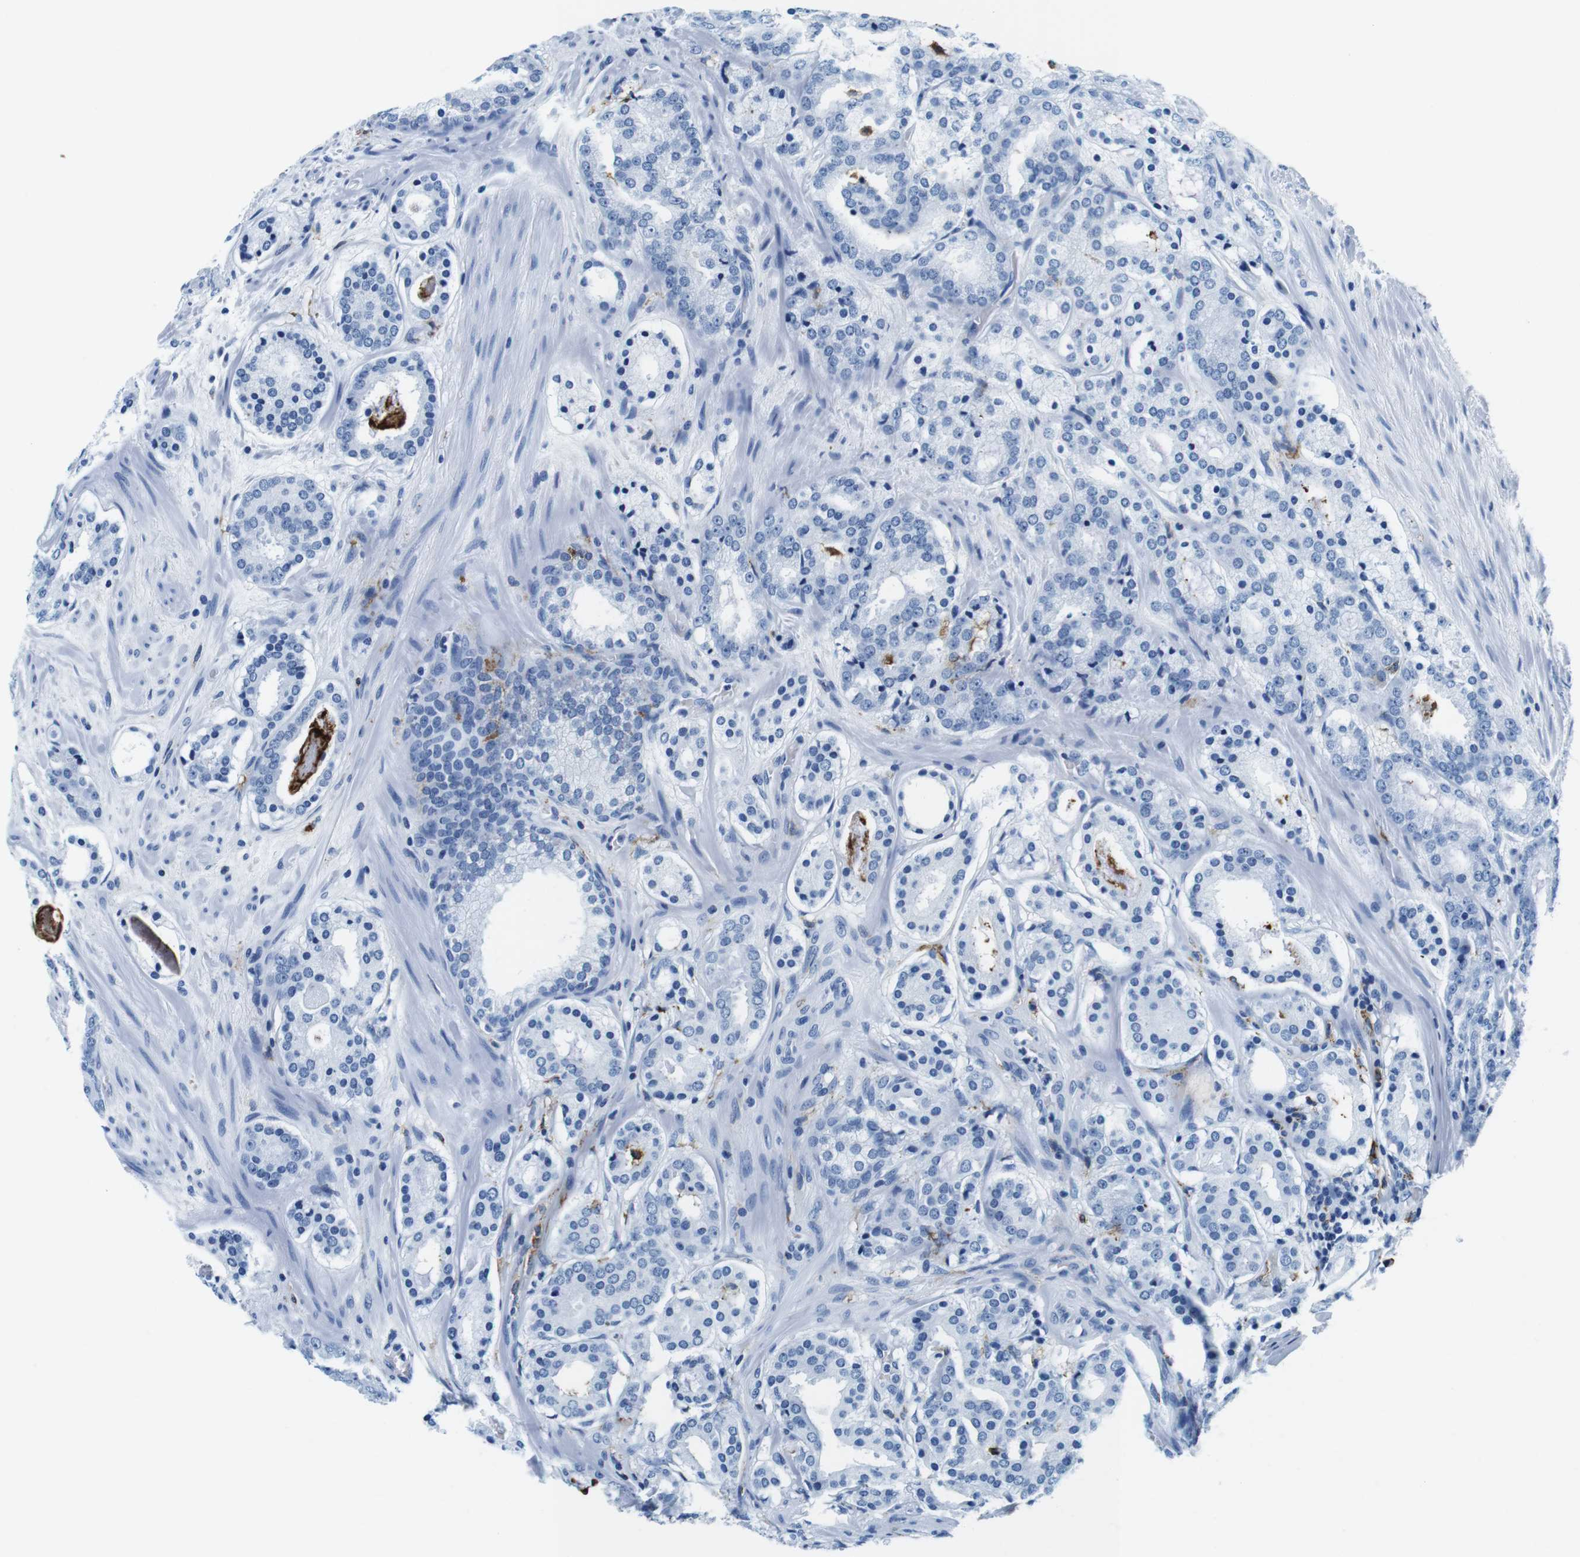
{"staining": {"intensity": "negative", "quantity": "none", "location": "none"}, "tissue": "prostate cancer", "cell_type": "Tumor cells", "image_type": "cancer", "snomed": [{"axis": "morphology", "description": "Adenocarcinoma, Low grade"}, {"axis": "topography", "description": "Prostate"}], "caption": "Immunohistochemistry histopathology image of human prostate cancer stained for a protein (brown), which shows no expression in tumor cells.", "gene": "HLA-DRB1", "patient": {"sex": "male", "age": 69}}